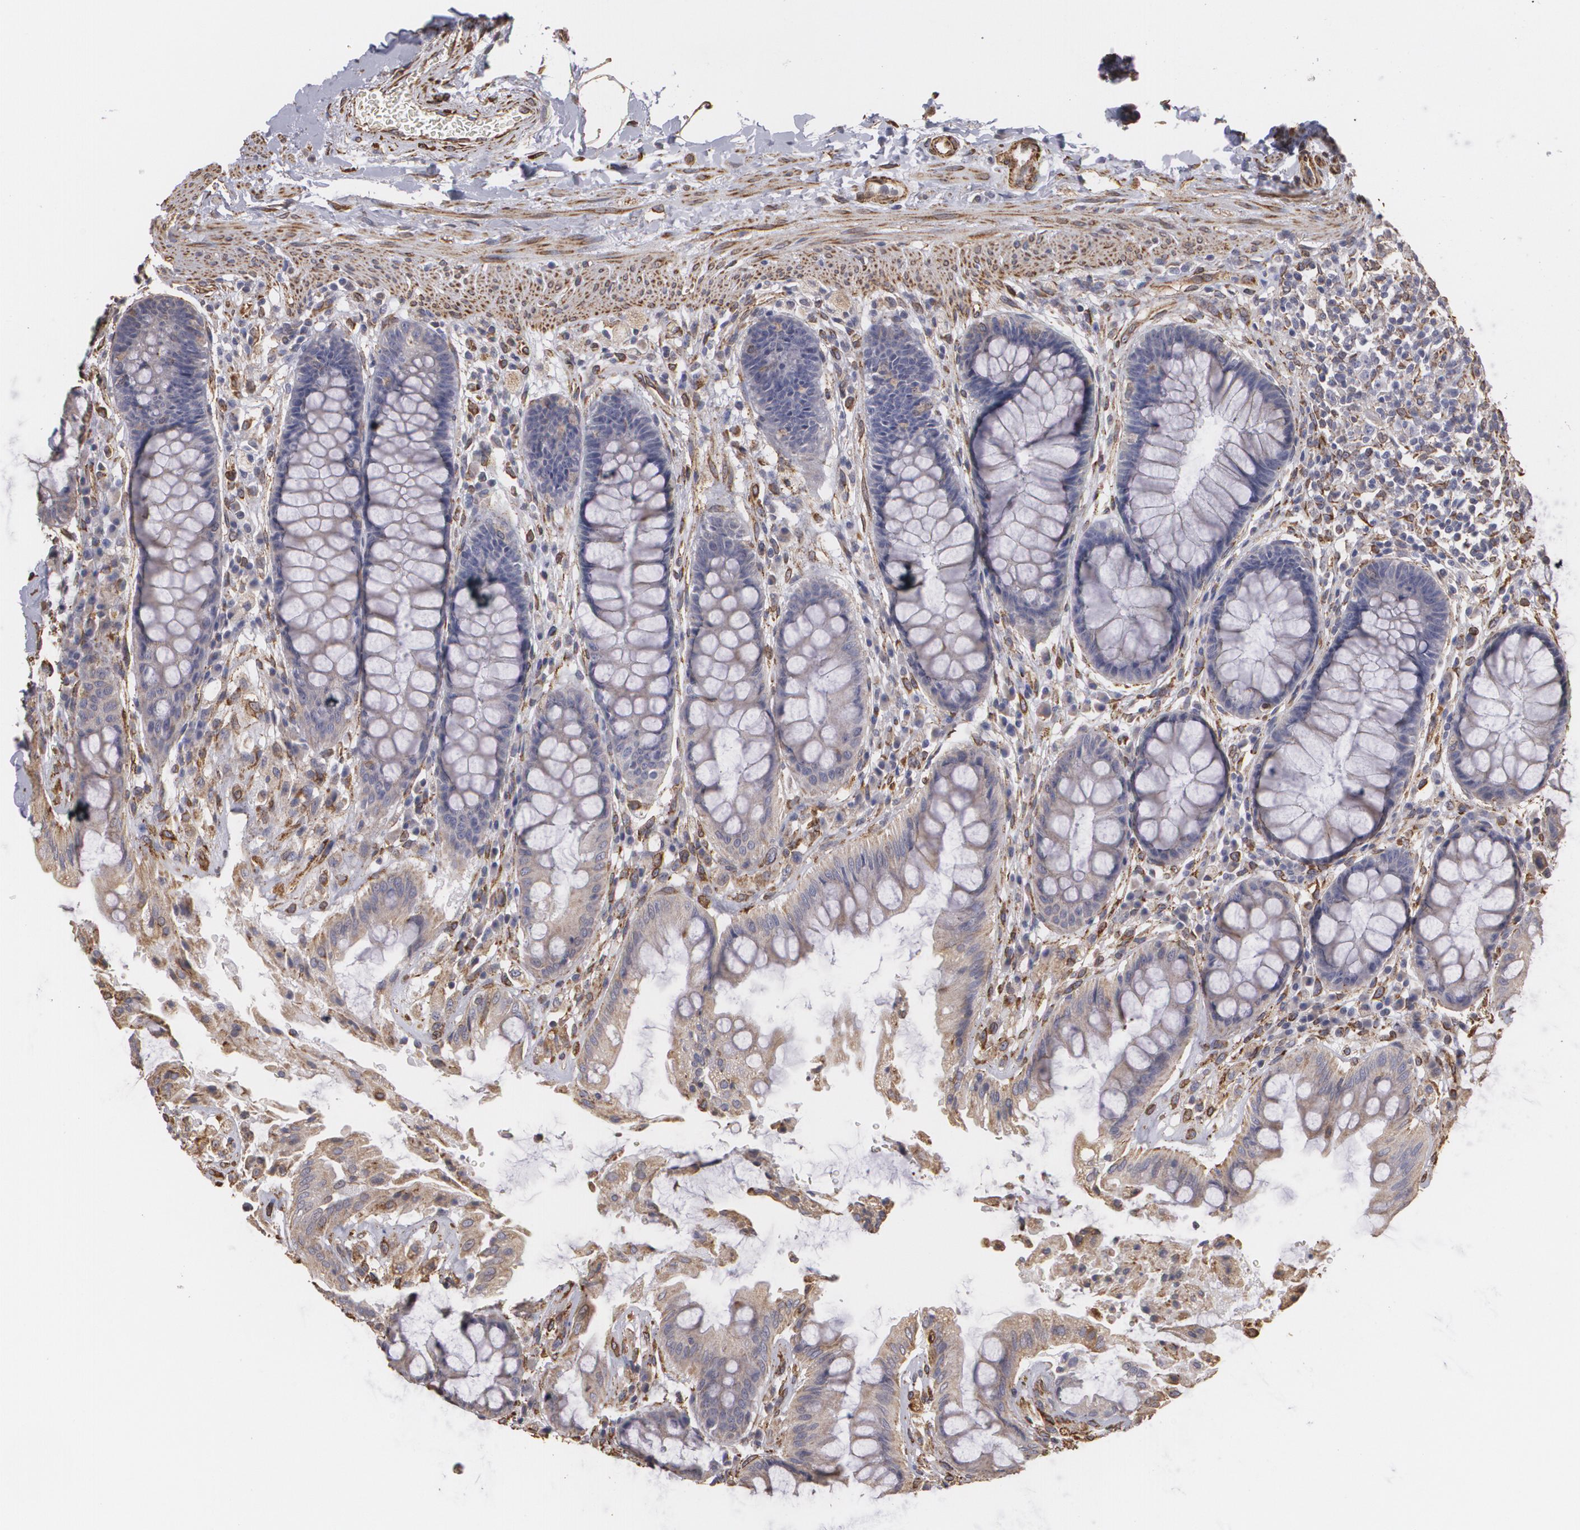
{"staining": {"intensity": "weak", "quantity": "25%-75%", "location": "cytoplasmic/membranous"}, "tissue": "rectum", "cell_type": "Glandular cells", "image_type": "normal", "snomed": [{"axis": "morphology", "description": "Normal tissue, NOS"}, {"axis": "topography", "description": "Rectum"}], "caption": "IHC micrograph of benign rectum: human rectum stained using immunohistochemistry reveals low levels of weak protein expression localized specifically in the cytoplasmic/membranous of glandular cells, appearing as a cytoplasmic/membranous brown color.", "gene": "CYB5R3", "patient": {"sex": "female", "age": 46}}